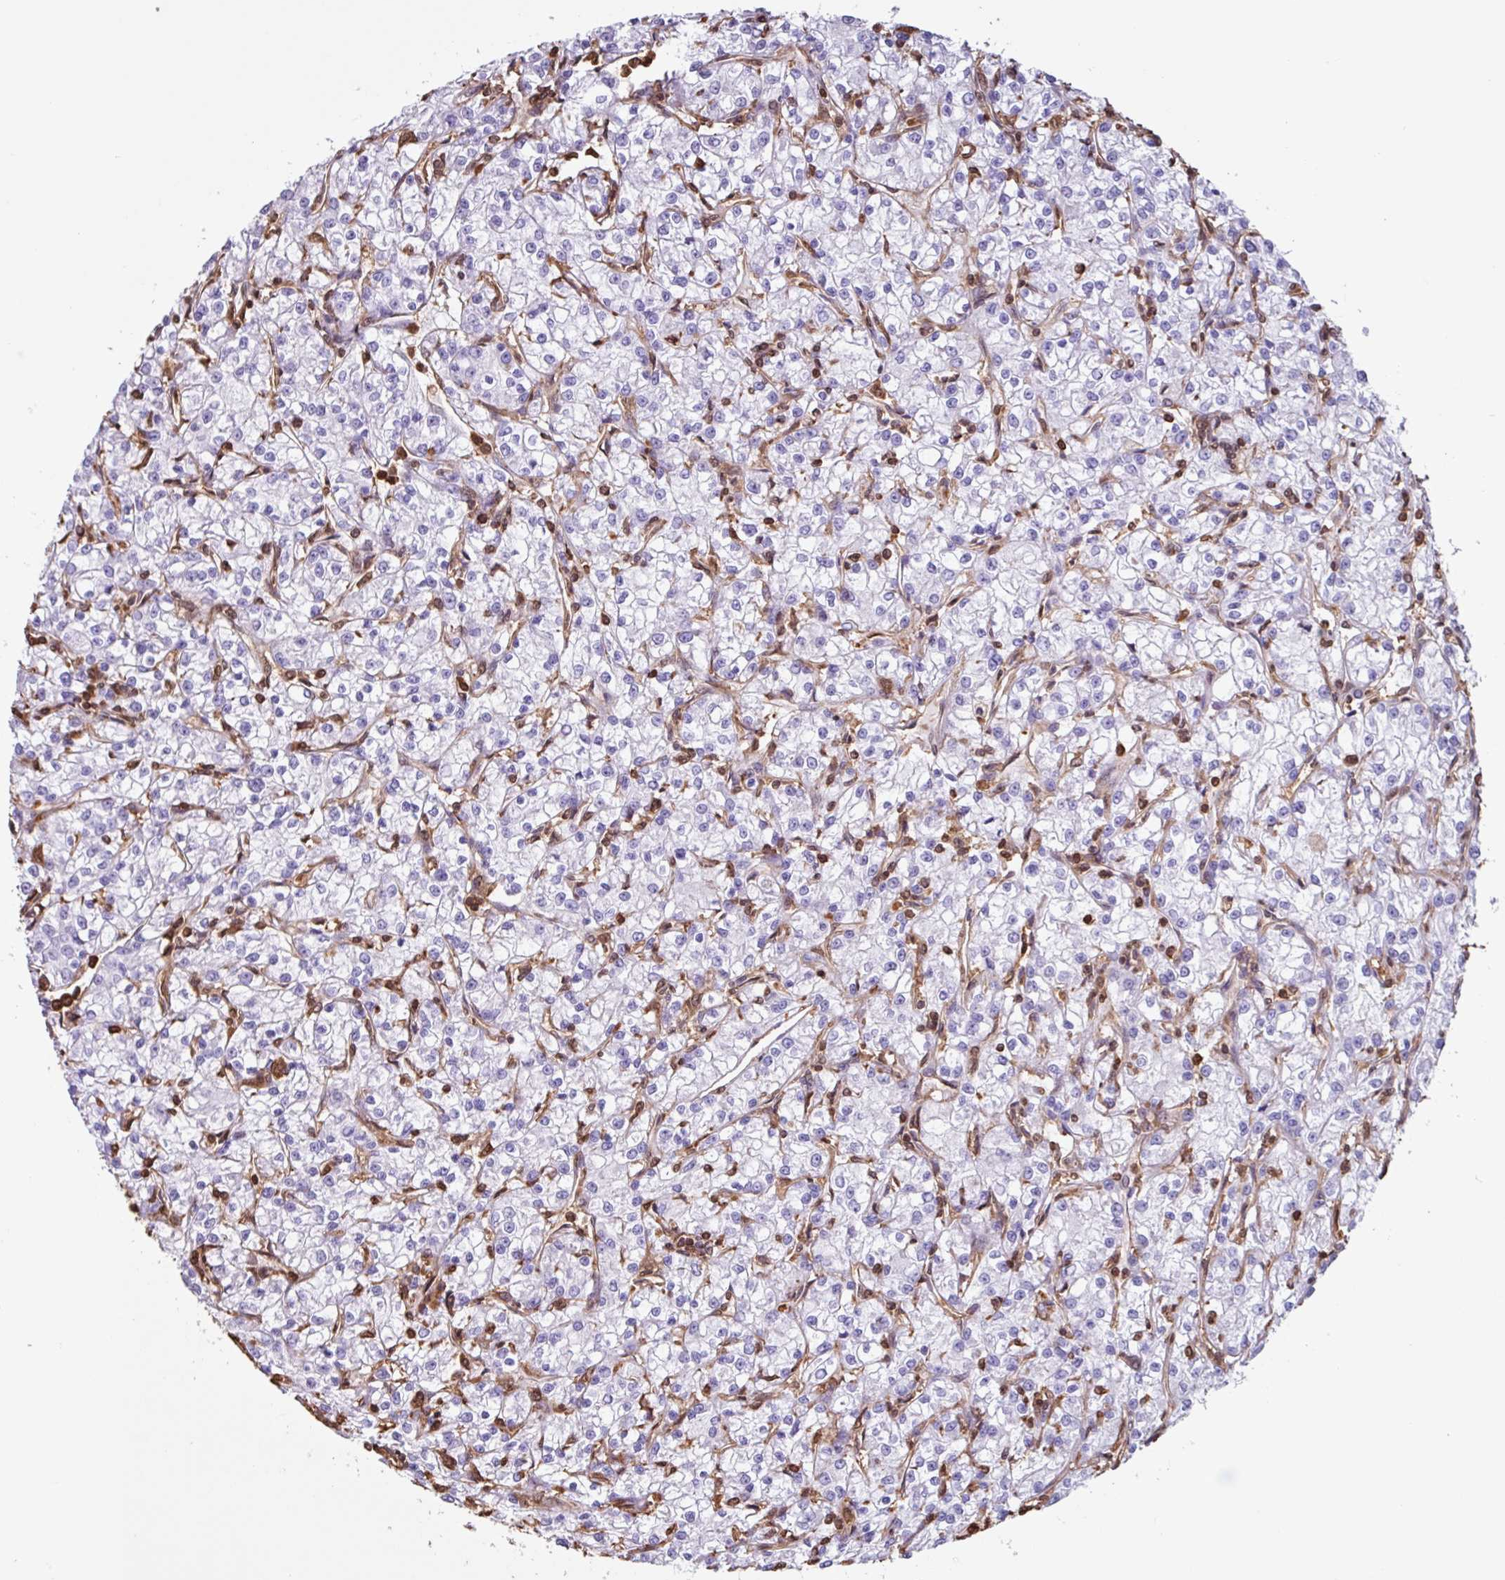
{"staining": {"intensity": "negative", "quantity": "none", "location": "none"}, "tissue": "renal cancer", "cell_type": "Tumor cells", "image_type": "cancer", "snomed": [{"axis": "morphology", "description": "Adenocarcinoma, NOS"}, {"axis": "topography", "description": "Kidney"}], "caption": "A micrograph of renal cancer (adenocarcinoma) stained for a protein displays no brown staining in tumor cells. (Brightfield microscopy of DAB (3,3'-diaminobenzidine) IHC at high magnification).", "gene": "ARHGDIB", "patient": {"sex": "female", "age": 59}}